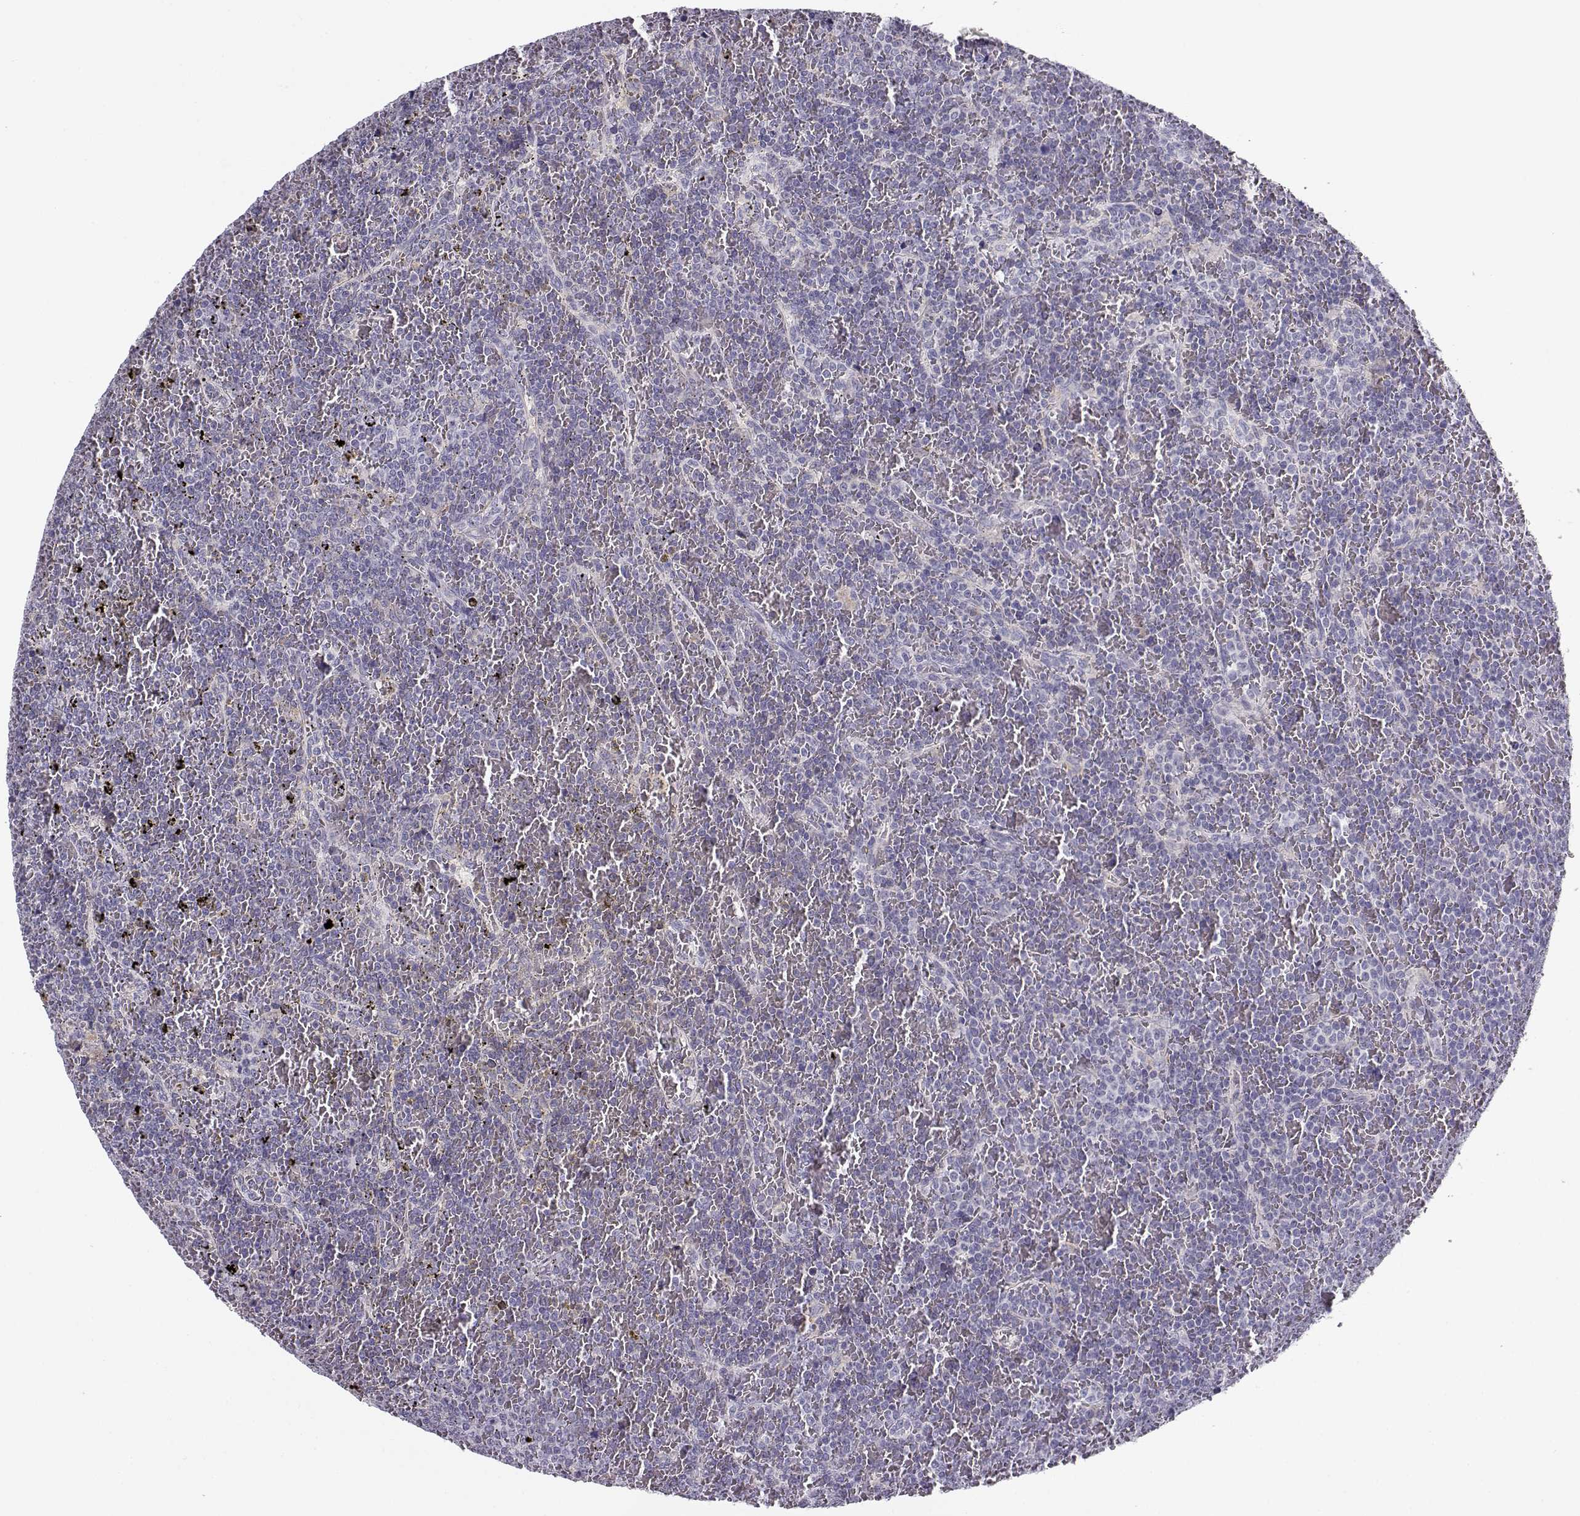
{"staining": {"intensity": "negative", "quantity": "none", "location": "none"}, "tissue": "lymphoma", "cell_type": "Tumor cells", "image_type": "cancer", "snomed": [{"axis": "morphology", "description": "Malignant lymphoma, non-Hodgkin's type, Low grade"}, {"axis": "topography", "description": "Spleen"}], "caption": "Low-grade malignant lymphoma, non-Hodgkin's type was stained to show a protein in brown. There is no significant positivity in tumor cells. (Stains: DAB (3,3'-diaminobenzidine) IHC with hematoxylin counter stain, Microscopy: brightfield microscopy at high magnification).", "gene": "CREB3L3", "patient": {"sex": "female", "age": 77}}